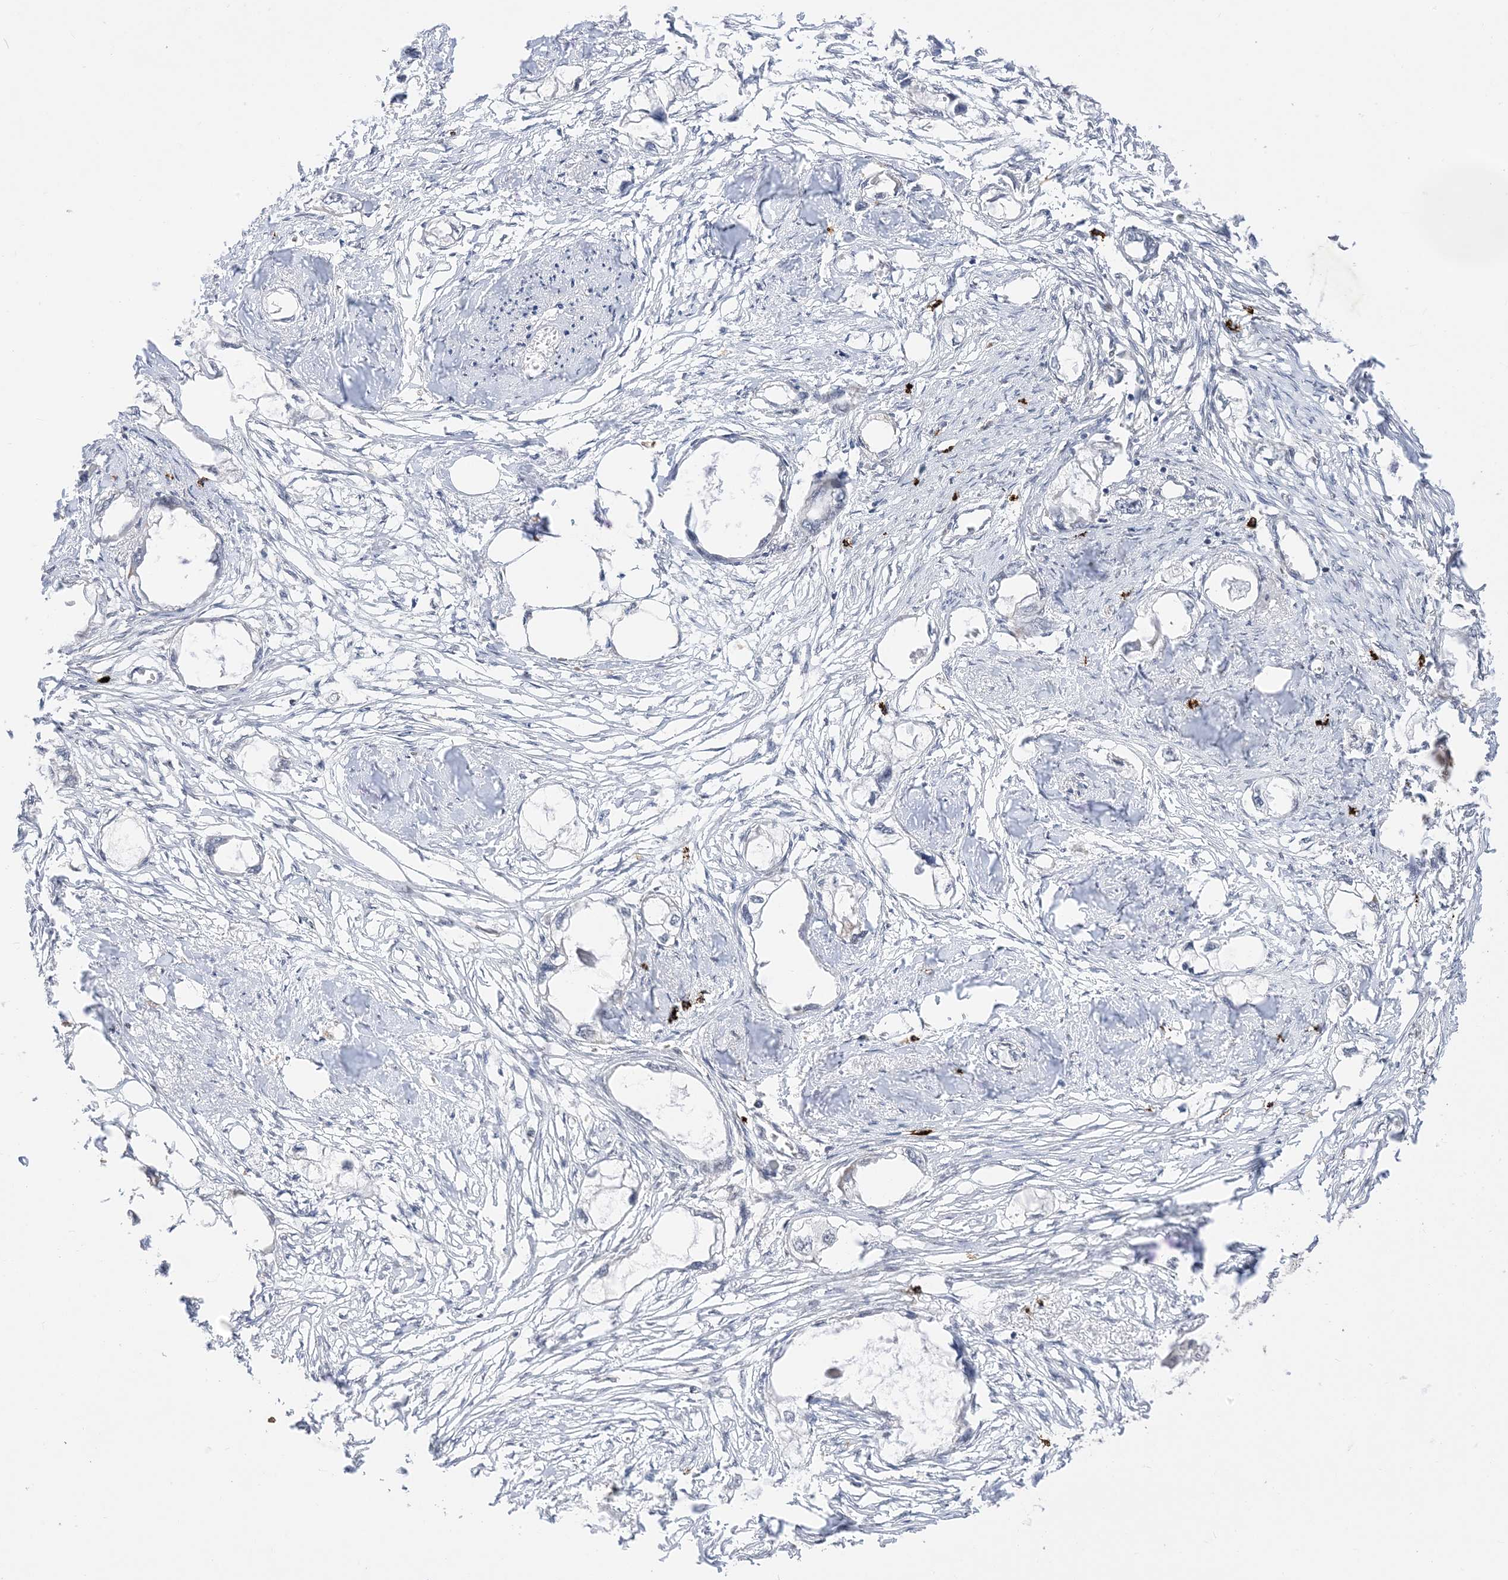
{"staining": {"intensity": "negative", "quantity": "none", "location": "none"}, "tissue": "endometrial cancer", "cell_type": "Tumor cells", "image_type": "cancer", "snomed": [{"axis": "morphology", "description": "Adenocarcinoma, NOS"}, {"axis": "morphology", "description": "Adenocarcinoma, metastatic, NOS"}, {"axis": "topography", "description": "Adipose tissue"}, {"axis": "topography", "description": "Endometrium"}], "caption": "Tumor cells show no significant positivity in endometrial cancer.", "gene": "RANBP9", "patient": {"sex": "female", "age": 67}}